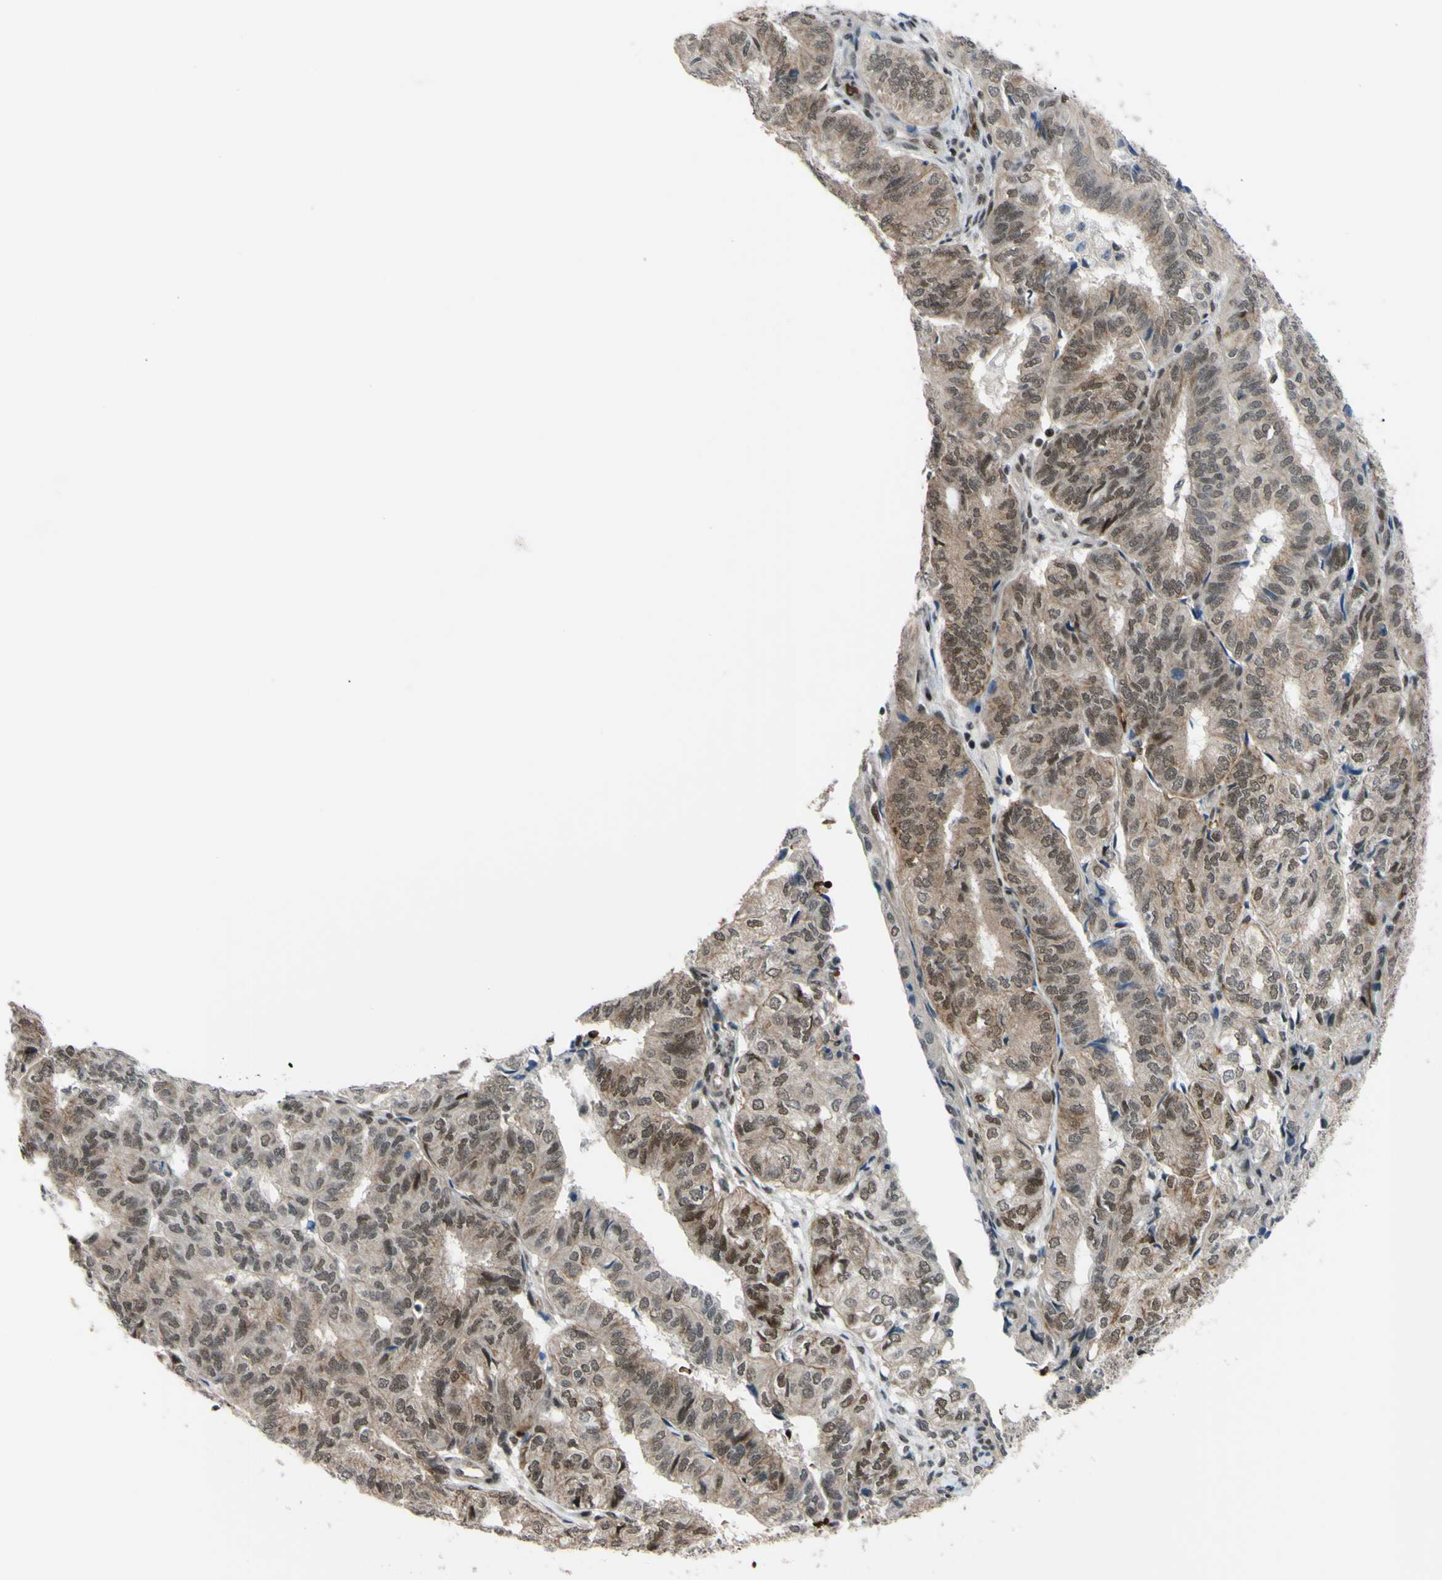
{"staining": {"intensity": "moderate", "quantity": ">75%", "location": "cytoplasmic/membranous,nuclear"}, "tissue": "endometrial cancer", "cell_type": "Tumor cells", "image_type": "cancer", "snomed": [{"axis": "morphology", "description": "Adenocarcinoma, NOS"}, {"axis": "topography", "description": "Uterus"}], "caption": "A photomicrograph showing moderate cytoplasmic/membranous and nuclear expression in approximately >75% of tumor cells in endometrial cancer (adenocarcinoma), as visualized by brown immunohistochemical staining.", "gene": "THAP12", "patient": {"sex": "female", "age": 60}}